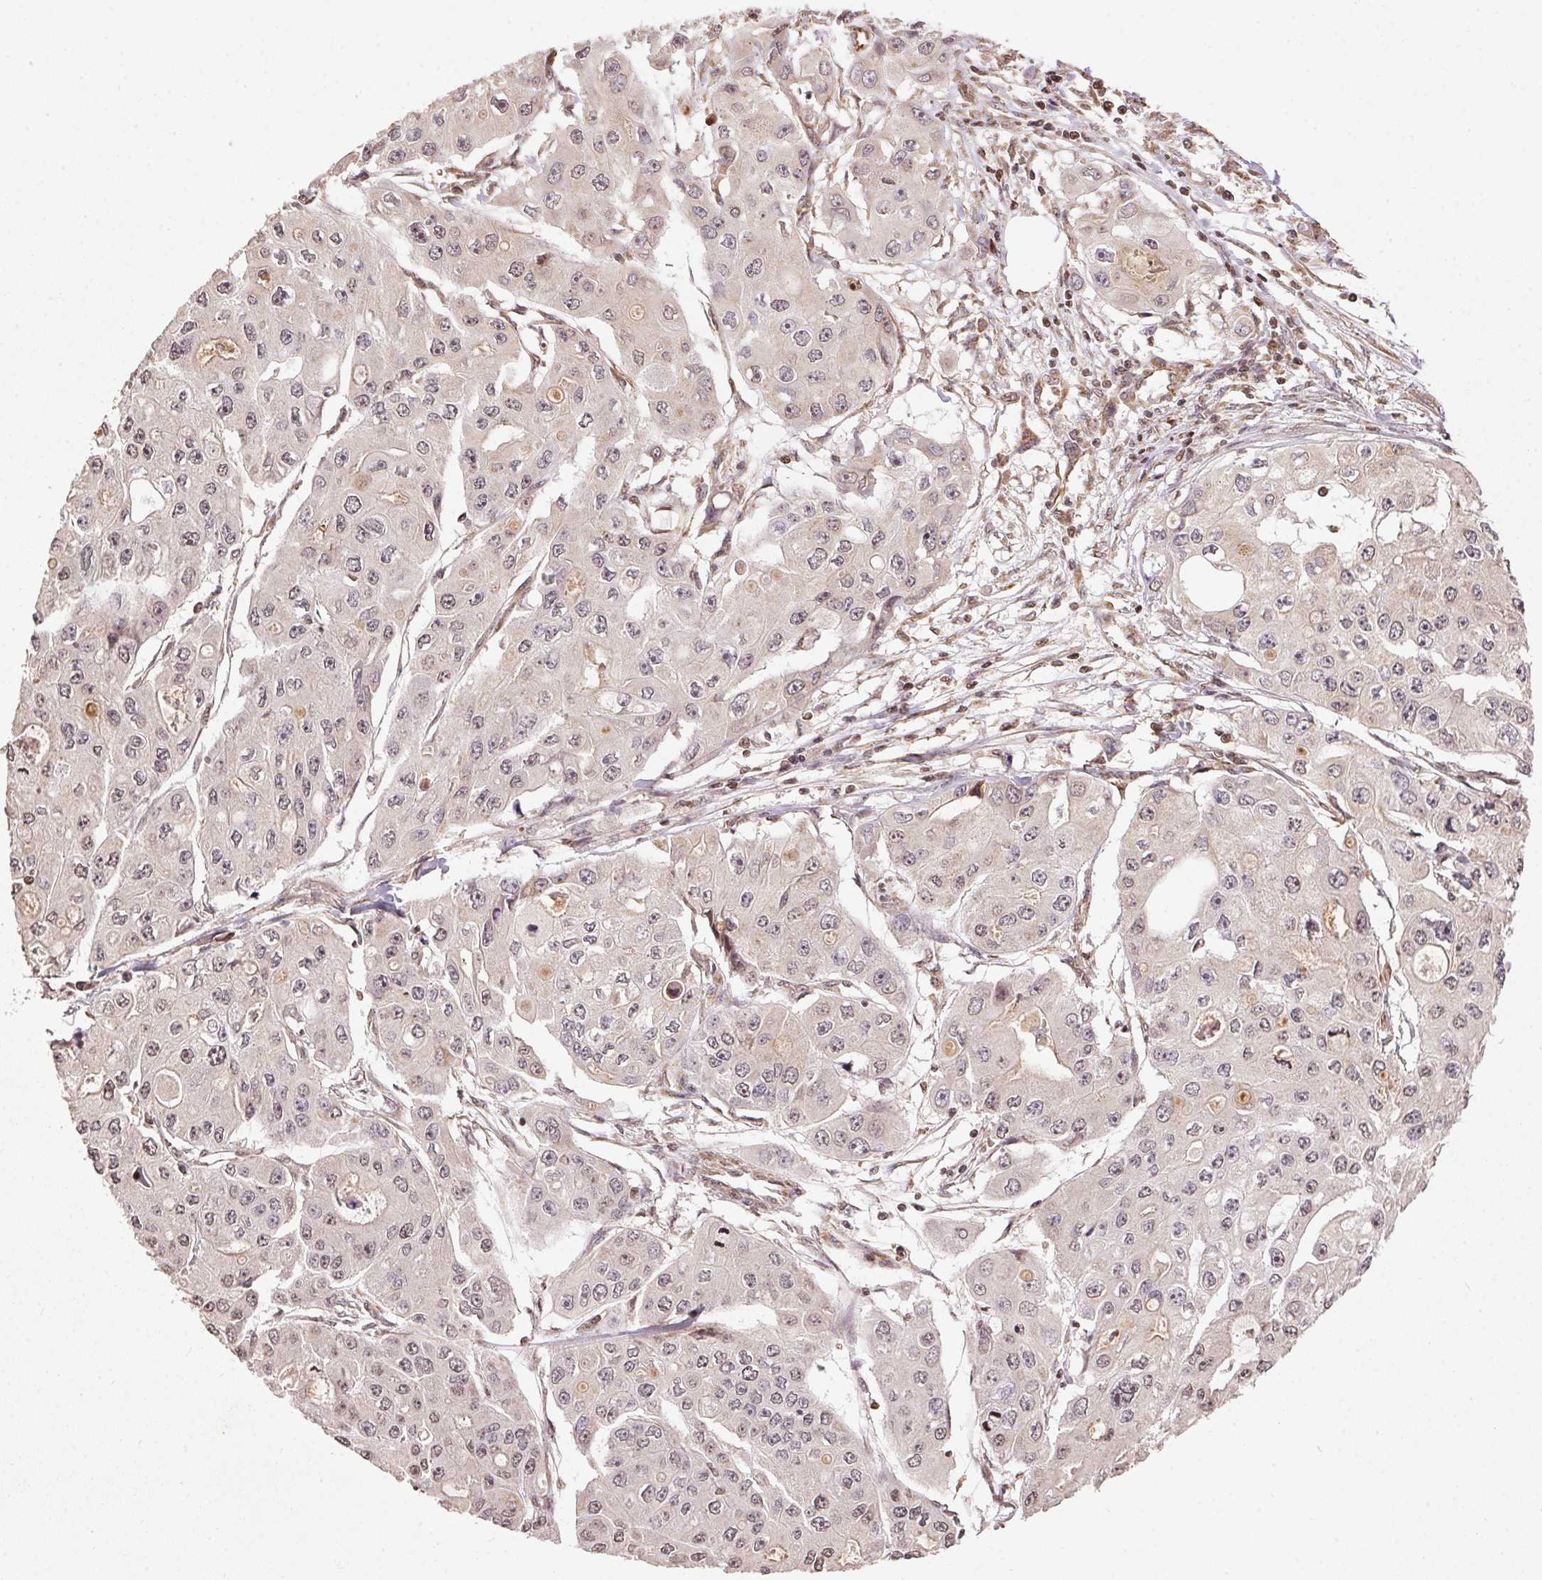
{"staining": {"intensity": "negative", "quantity": "none", "location": "none"}, "tissue": "ovarian cancer", "cell_type": "Tumor cells", "image_type": "cancer", "snomed": [{"axis": "morphology", "description": "Cystadenocarcinoma, serous, NOS"}, {"axis": "topography", "description": "Ovary"}], "caption": "Tumor cells are negative for protein expression in human ovarian cancer.", "gene": "SPRED2", "patient": {"sex": "female", "age": 56}}